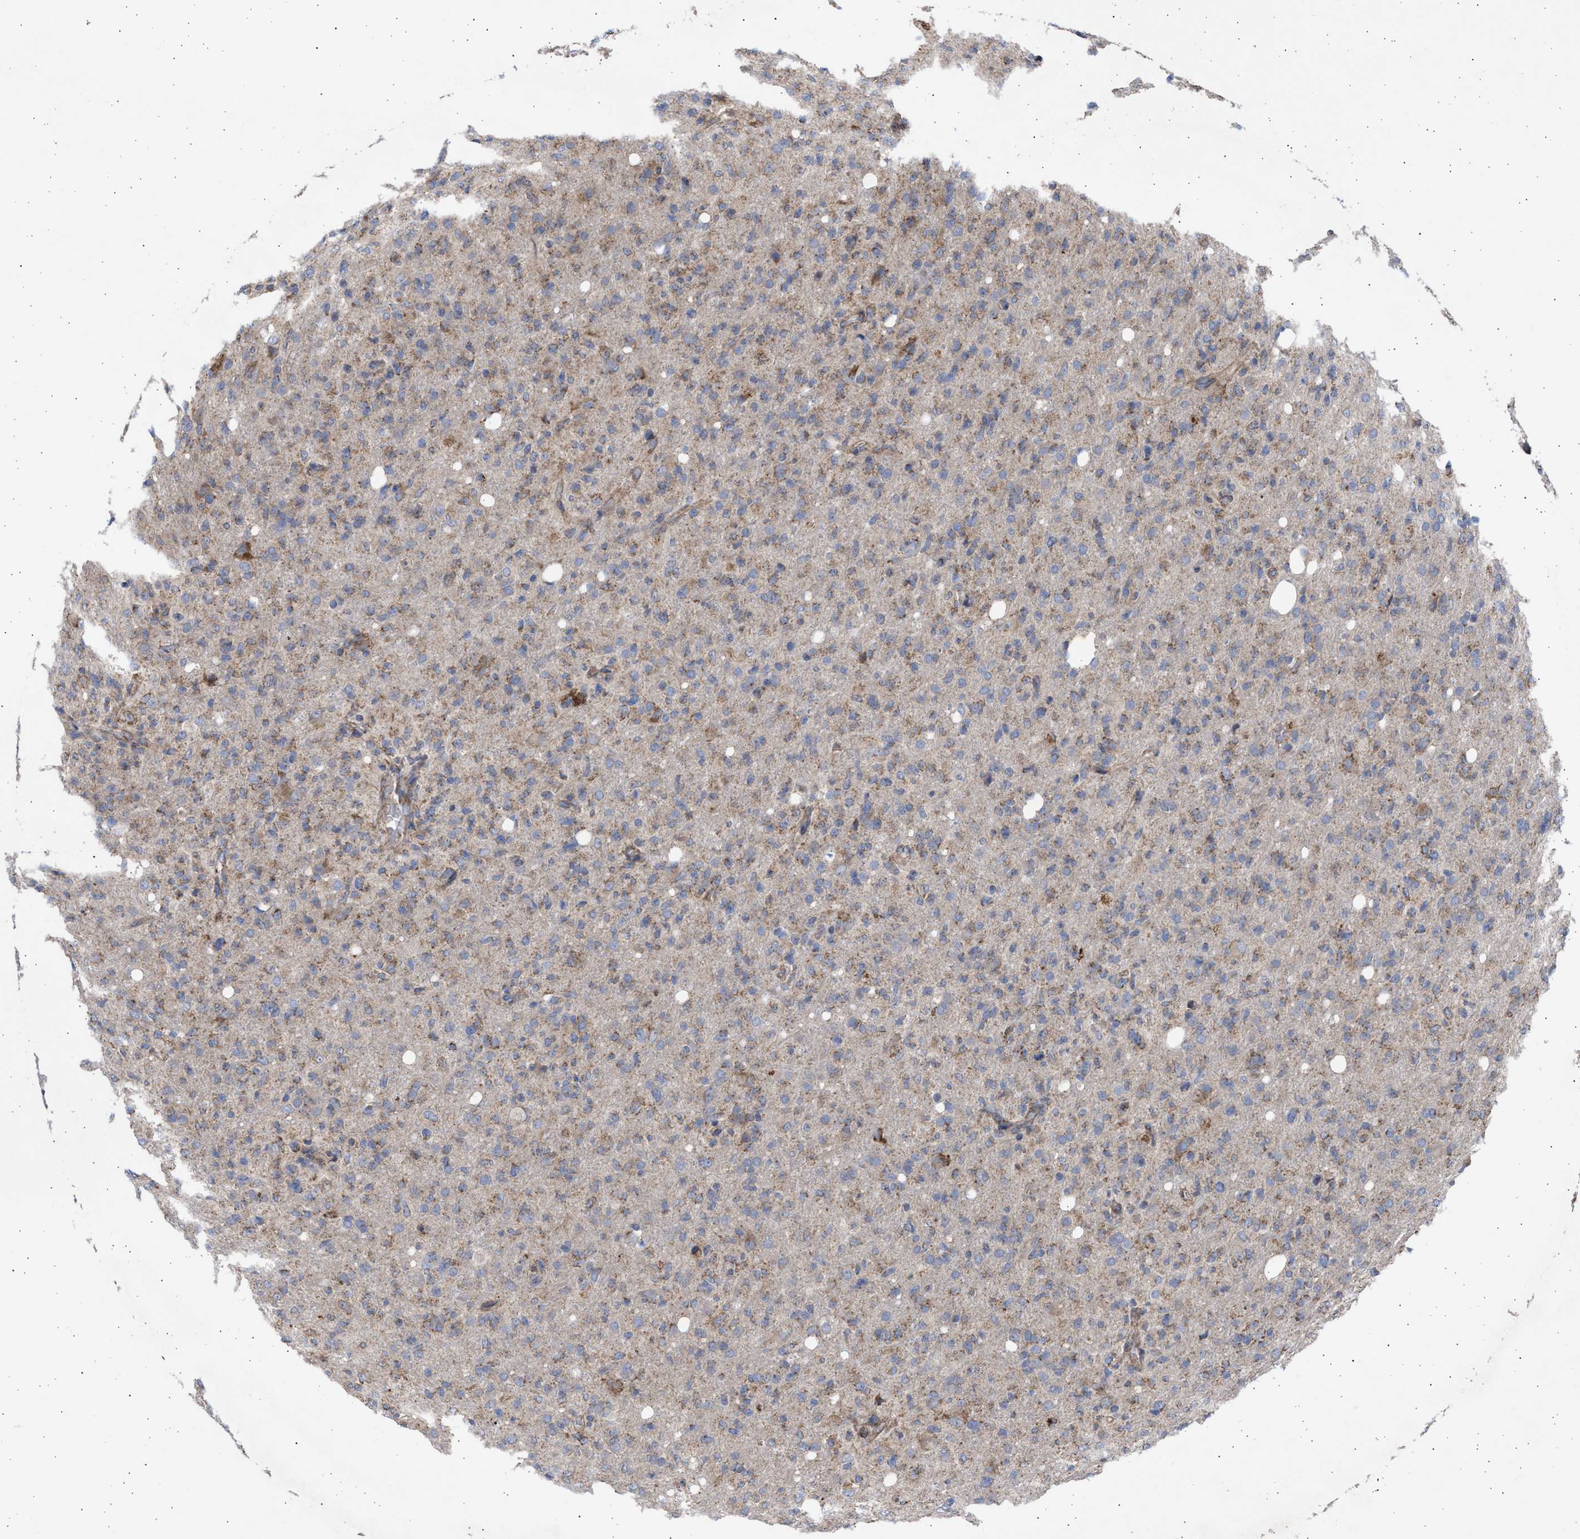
{"staining": {"intensity": "weak", "quantity": ">75%", "location": "cytoplasmic/membranous"}, "tissue": "glioma", "cell_type": "Tumor cells", "image_type": "cancer", "snomed": [{"axis": "morphology", "description": "Glioma, malignant, High grade"}, {"axis": "topography", "description": "Brain"}], "caption": "Protein staining by immunohistochemistry (IHC) displays weak cytoplasmic/membranous staining in about >75% of tumor cells in malignant glioma (high-grade). The staining was performed using DAB, with brown indicating positive protein expression. Nuclei are stained blue with hematoxylin.", "gene": "TTC19", "patient": {"sex": "female", "age": 57}}